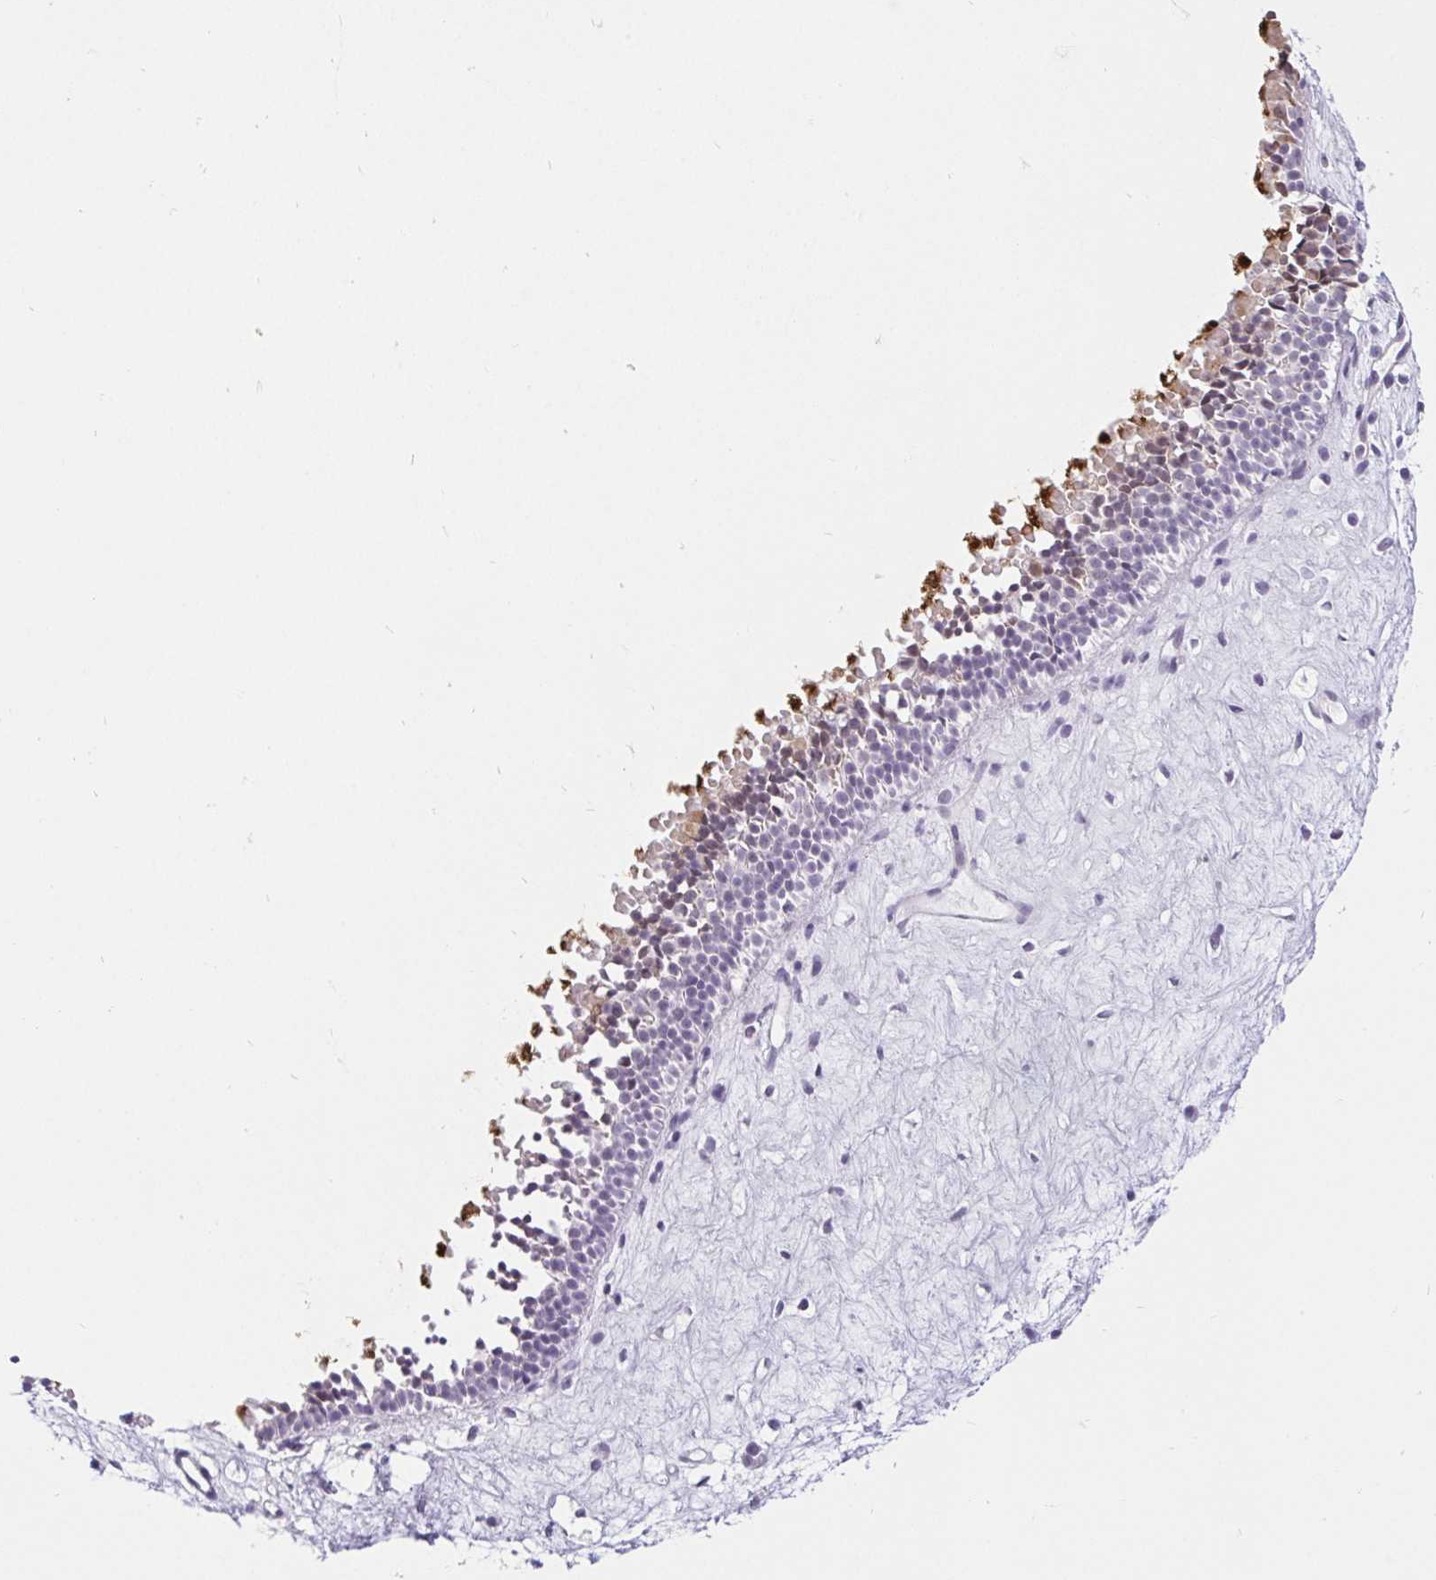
{"staining": {"intensity": "moderate", "quantity": "<25%", "location": "cytoplasmic/membranous"}, "tissue": "nasopharynx", "cell_type": "Respiratory epithelial cells", "image_type": "normal", "snomed": [{"axis": "morphology", "description": "Normal tissue, NOS"}, {"axis": "topography", "description": "Nasopharynx"}], "caption": "A photomicrograph of human nasopharynx stained for a protein exhibits moderate cytoplasmic/membranous brown staining in respiratory epithelial cells. (brown staining indicates protein expression, while blue staining denotes nuclei).", "gene": "BCAS1", "patient": {"sex": "male", "age": 69}}